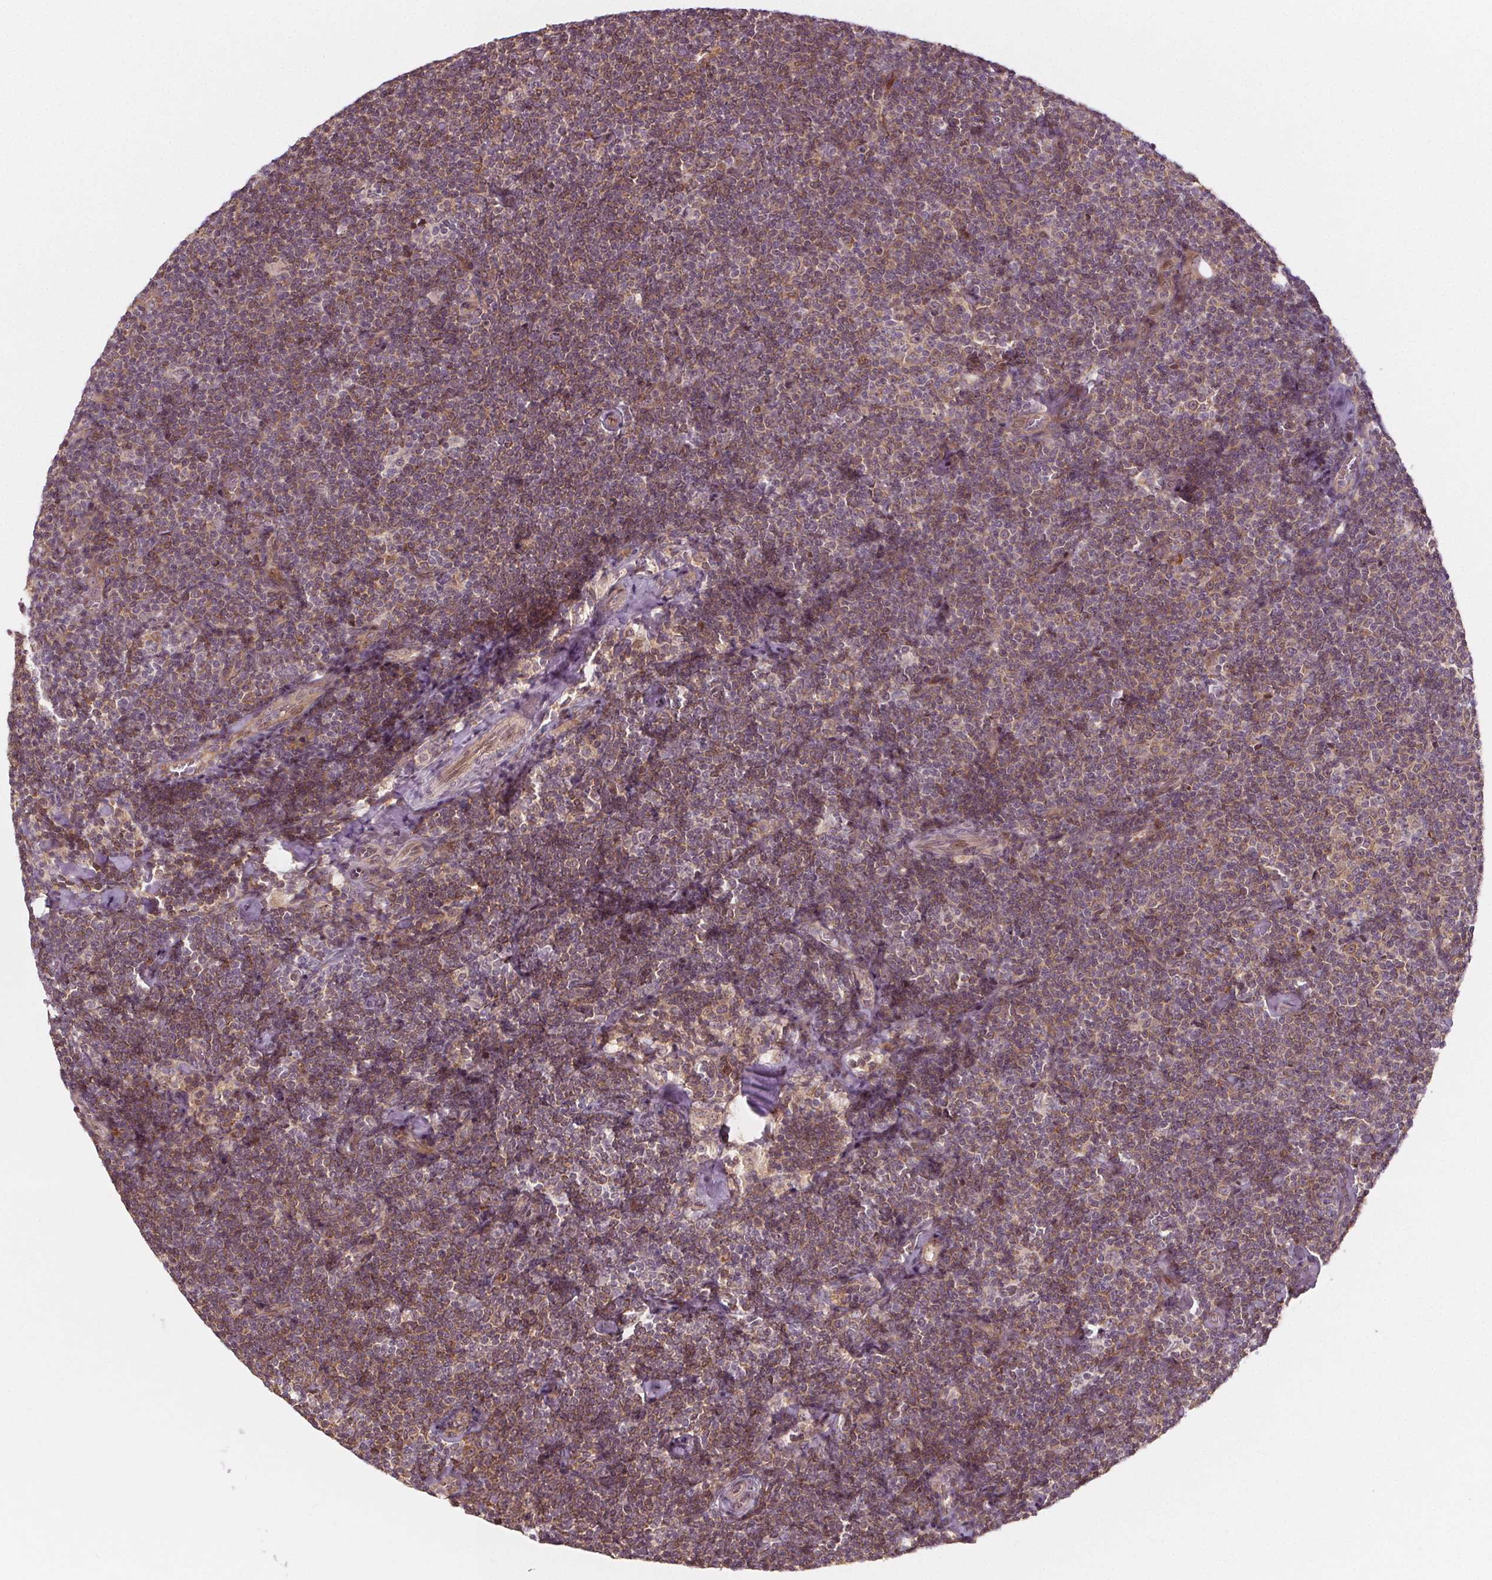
{"staining": {"intensity": "weak", "quantity": ">75%", "location": "cytoplasmic/membranous"}, "tissue": "lymphoma", "cell_type": "Tumor cells", "image_type": "cancer", "snomed": [{"axis": "morphology", "description": "Malignant lymphoma, non-Hodgkin's type, Low grade"}, {"axis": "topography", "description": "Lymph node"}], "caption": "DAB immunohistochemical staining of human low-grade malignant lymphoma, non-Hodgkin's type reveals weak cytoplasmic/membranous protein expression in about >75% of tumor cells.", "gene": "AKT1S1", "patient": {"sex": "male", "age": 81}}